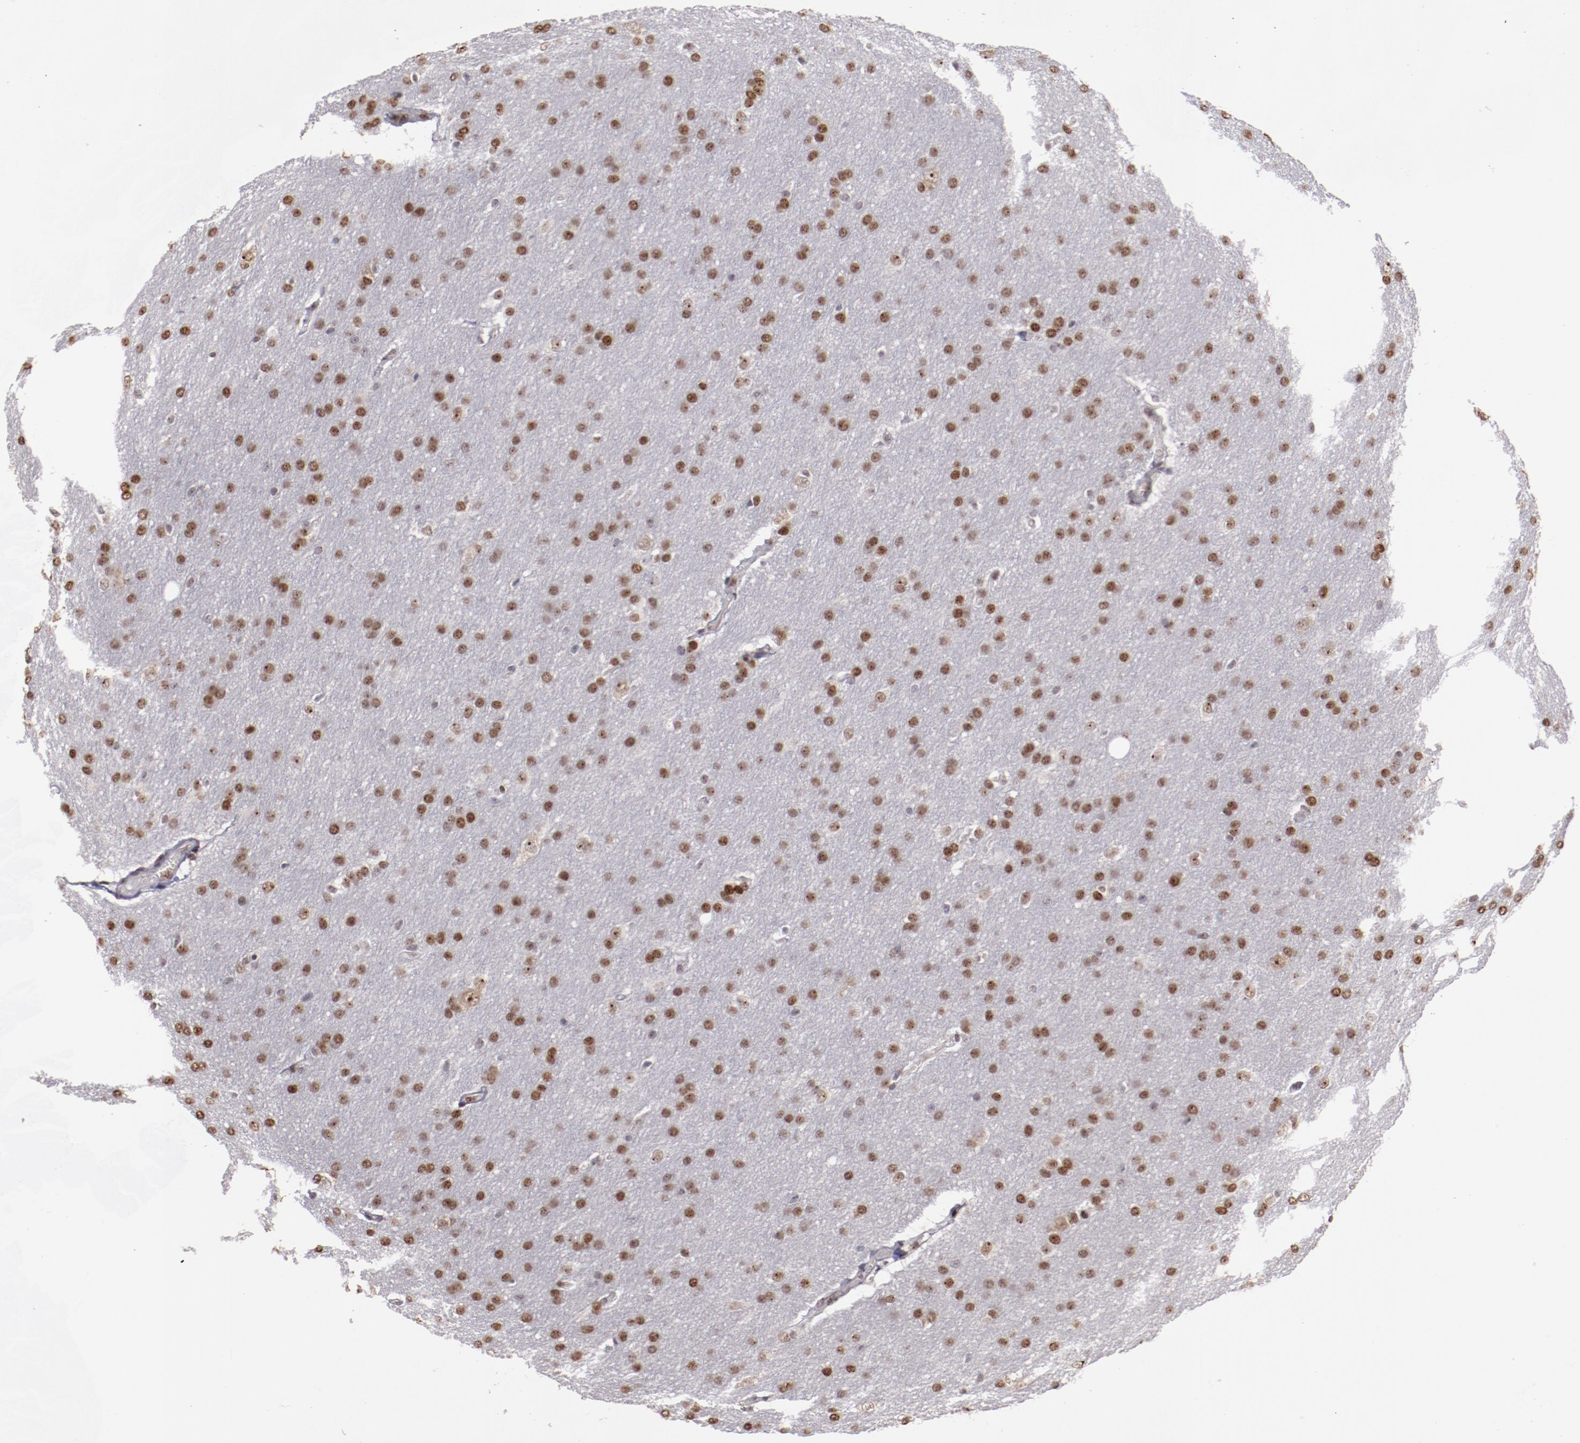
{"staining": {"intensity": "moderate", "quantity": ">75%", "location": "nuclear"}, "tissue": "glioma", "cell_type": "Tumor cells", "image_type": "cancer", "snomed": [{"axis": "morphology", "description": "Glioma, malignant, Low grade"}, {"axis": "topography", "description": "Brain"}], "caption": "Immunohistochemical staining of human glioma displays medium levels of moderate nuclear staining in about >75% of tumor cells. (brown staining indicates protein expression, while blue staining denotes nuclei).", "gene": "DDX24", "patient": {"sex": "female", "age": 32}}